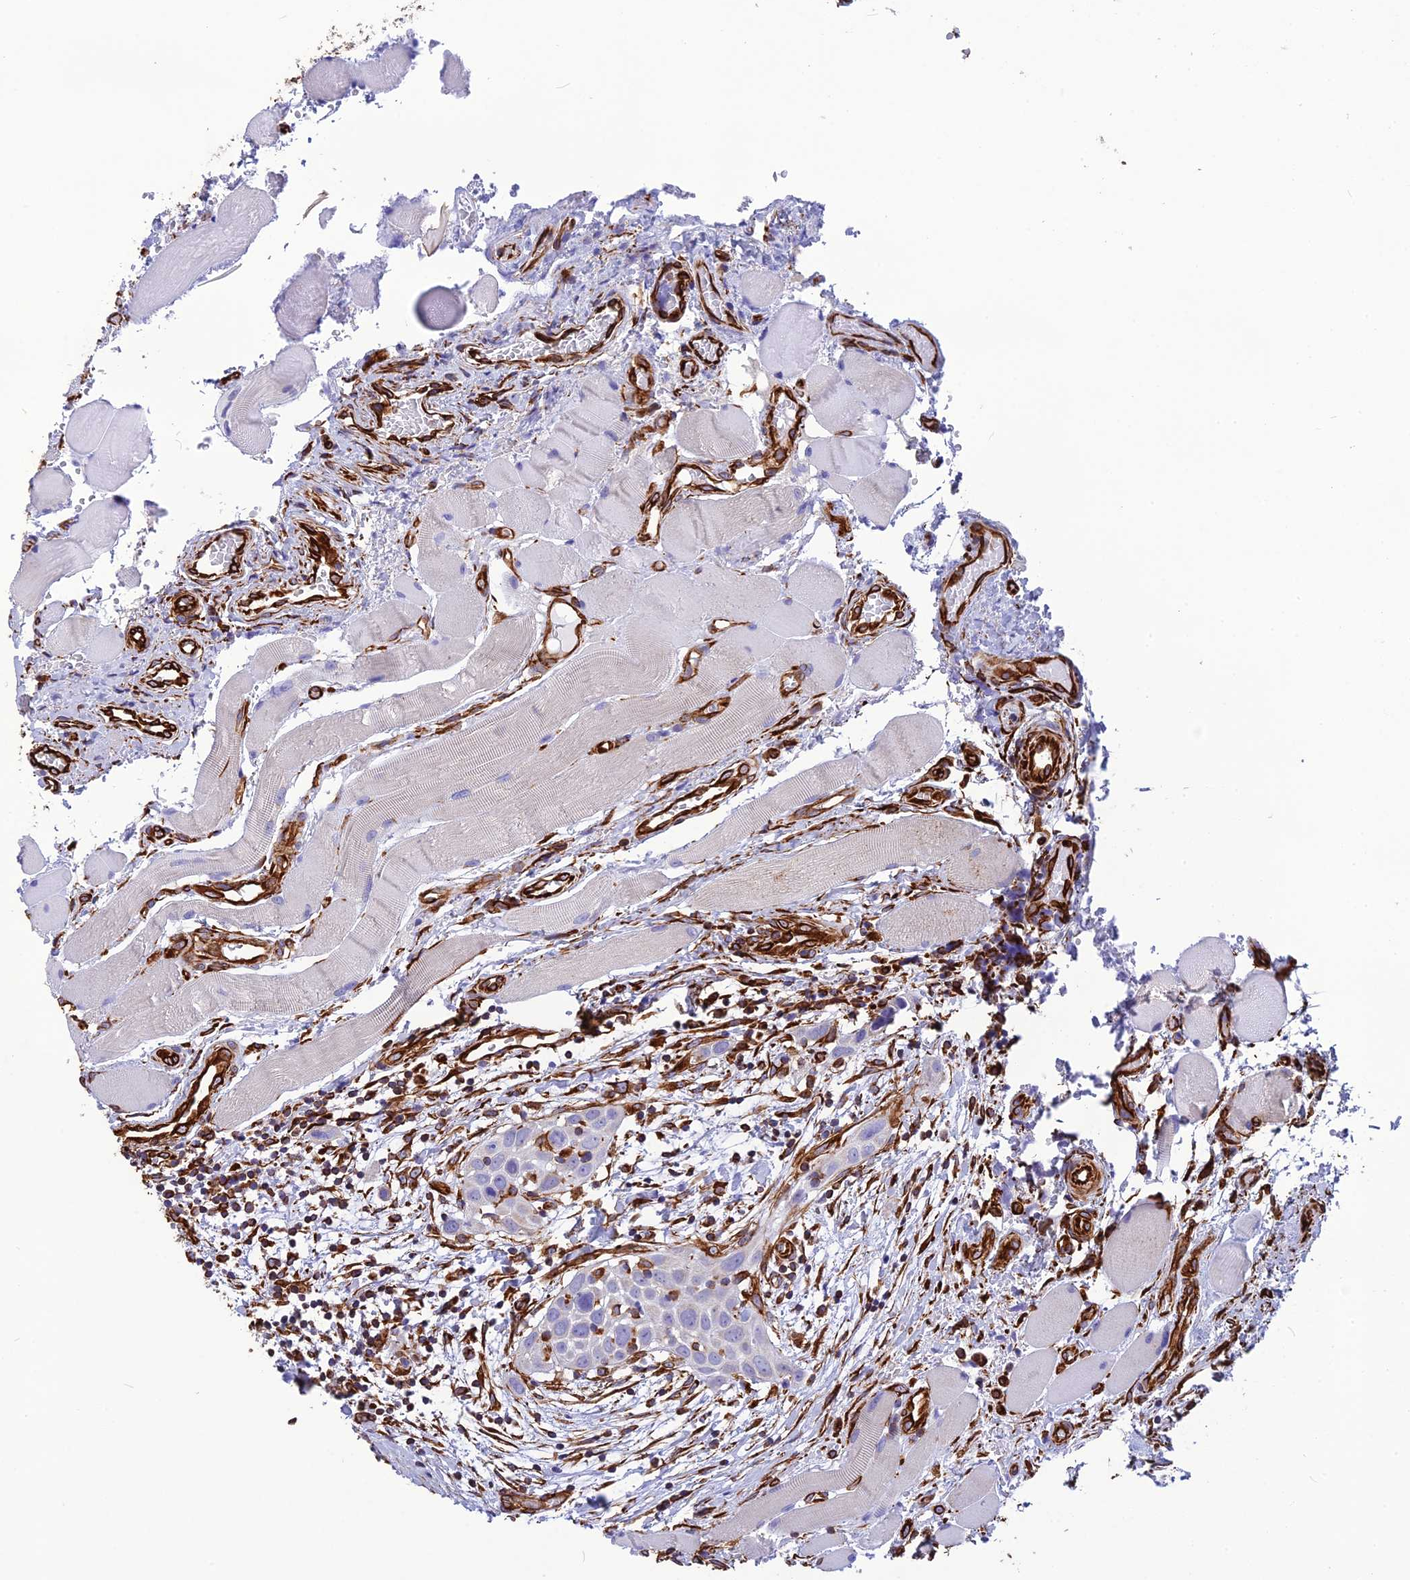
{"staining": {"intensity": "negative", "quantity": "none", "location": "none"}, "tissue": "head and neck cancer", "cell_type": "Tumor cells", "image_type": "cancer", "snomed": [{"axis": "morphology", "description": "Squamous cell carcinoma, NOS"}, {"axis": "topography", "description": "Oral tissue"}, {"axis": "topography", "description": "Head-Neck"}], "caption": "Immunohistochemistry micrograph of neoplastic tissue: human squamous cell carcinoma (head and neck) stained with DAB exhibits no significant protein expression in tumor cells.", "gene": "FBXL20", "patient": {"sex": "female", "age": 50}}